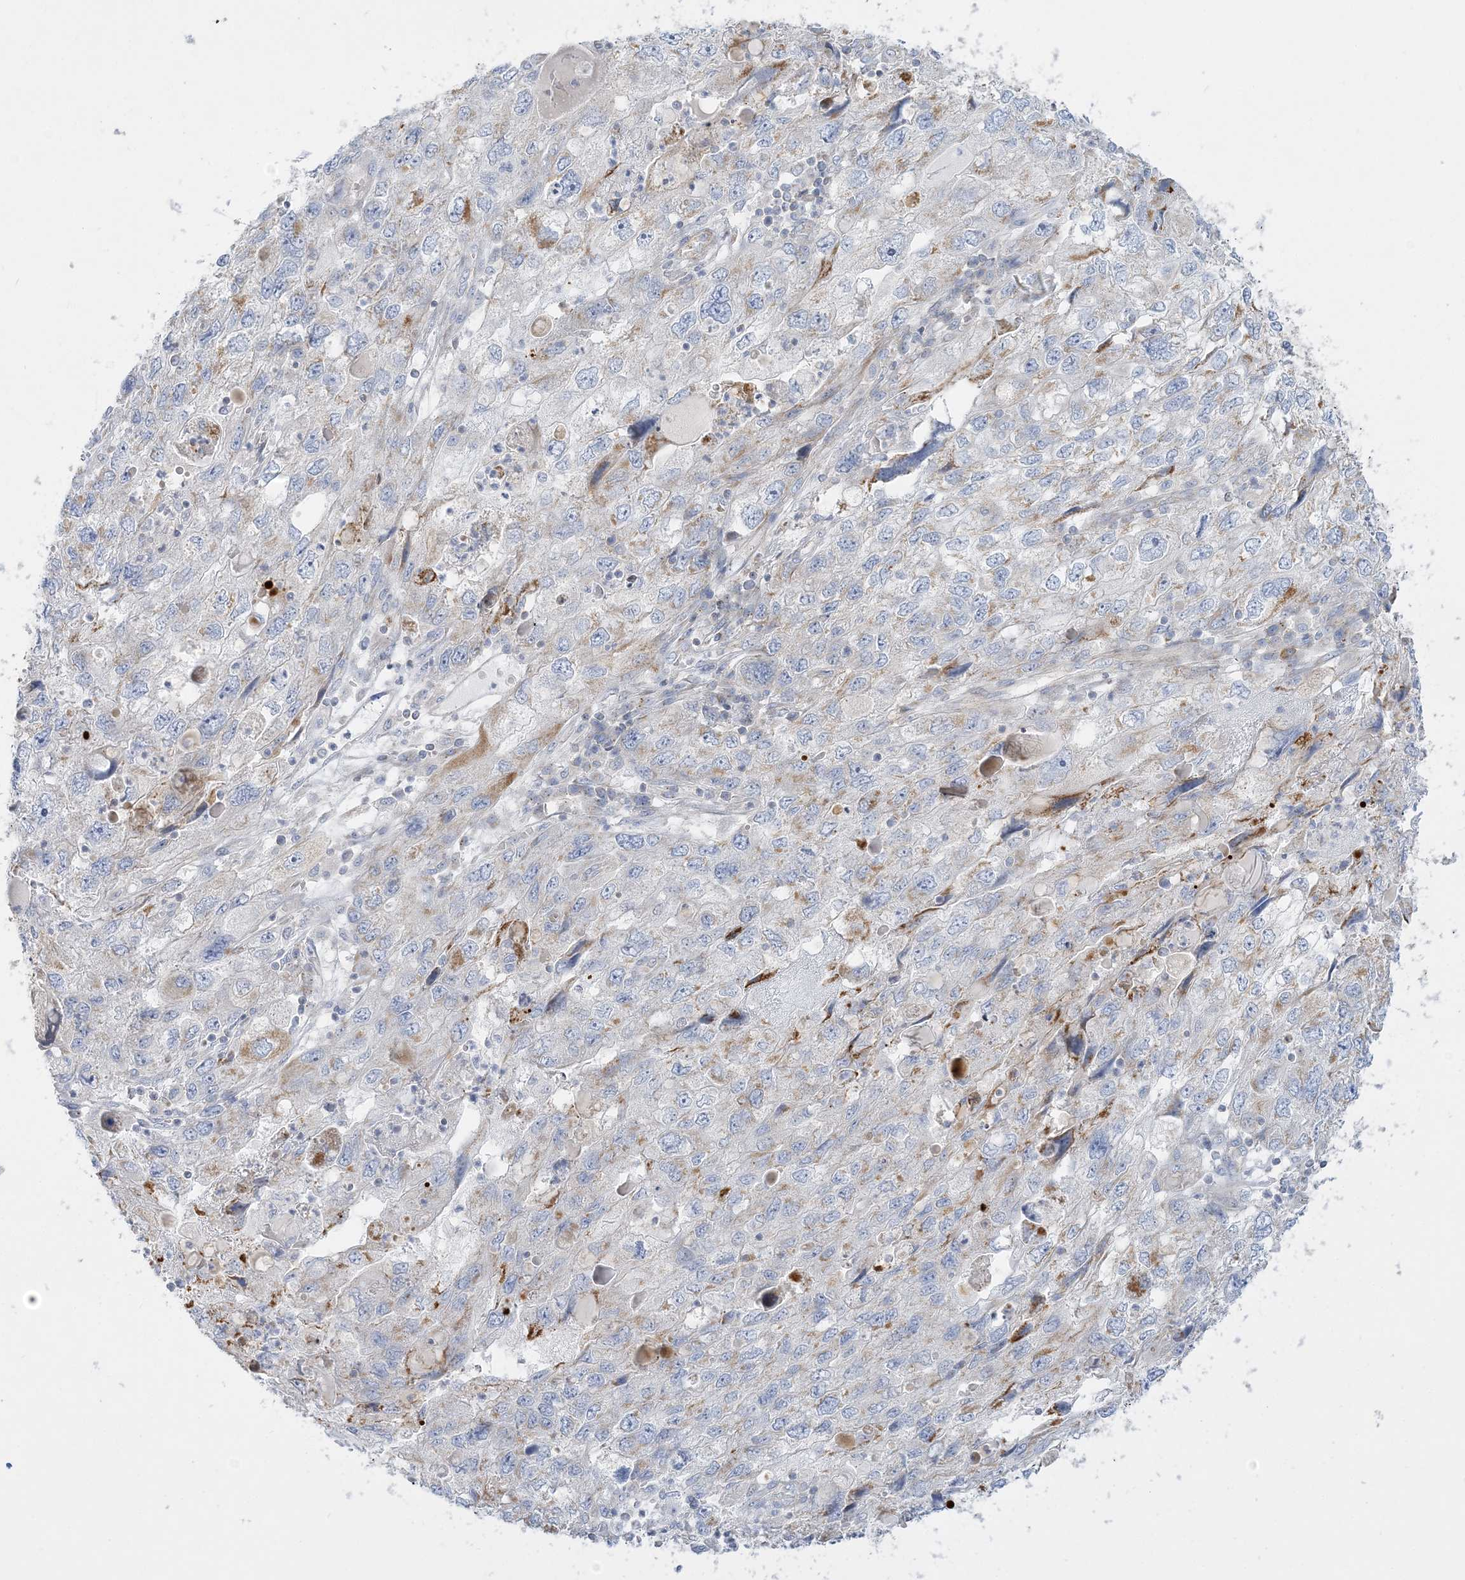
{"staining": {"intensity": "weak", "quantity": "<25%", "location": "cytoplasmic/membranous"}, "tissue": "endometrial cancer", "cell_type": "Tumor cells", "image_type": "cancer", "snomed": [{"axis": "morphology", "description": "Adenocarcinoma, NOS"}, {"axis": "topography", "description": "Endometrium"}], "caption": "The immunohistochemistry histopathology image has no significant positivity in tumor cells of endometrial cancer (adenocarcinoma) tissue.", "gene": "TBC1D14", "patient": {"sex": "female", "age": 49}}